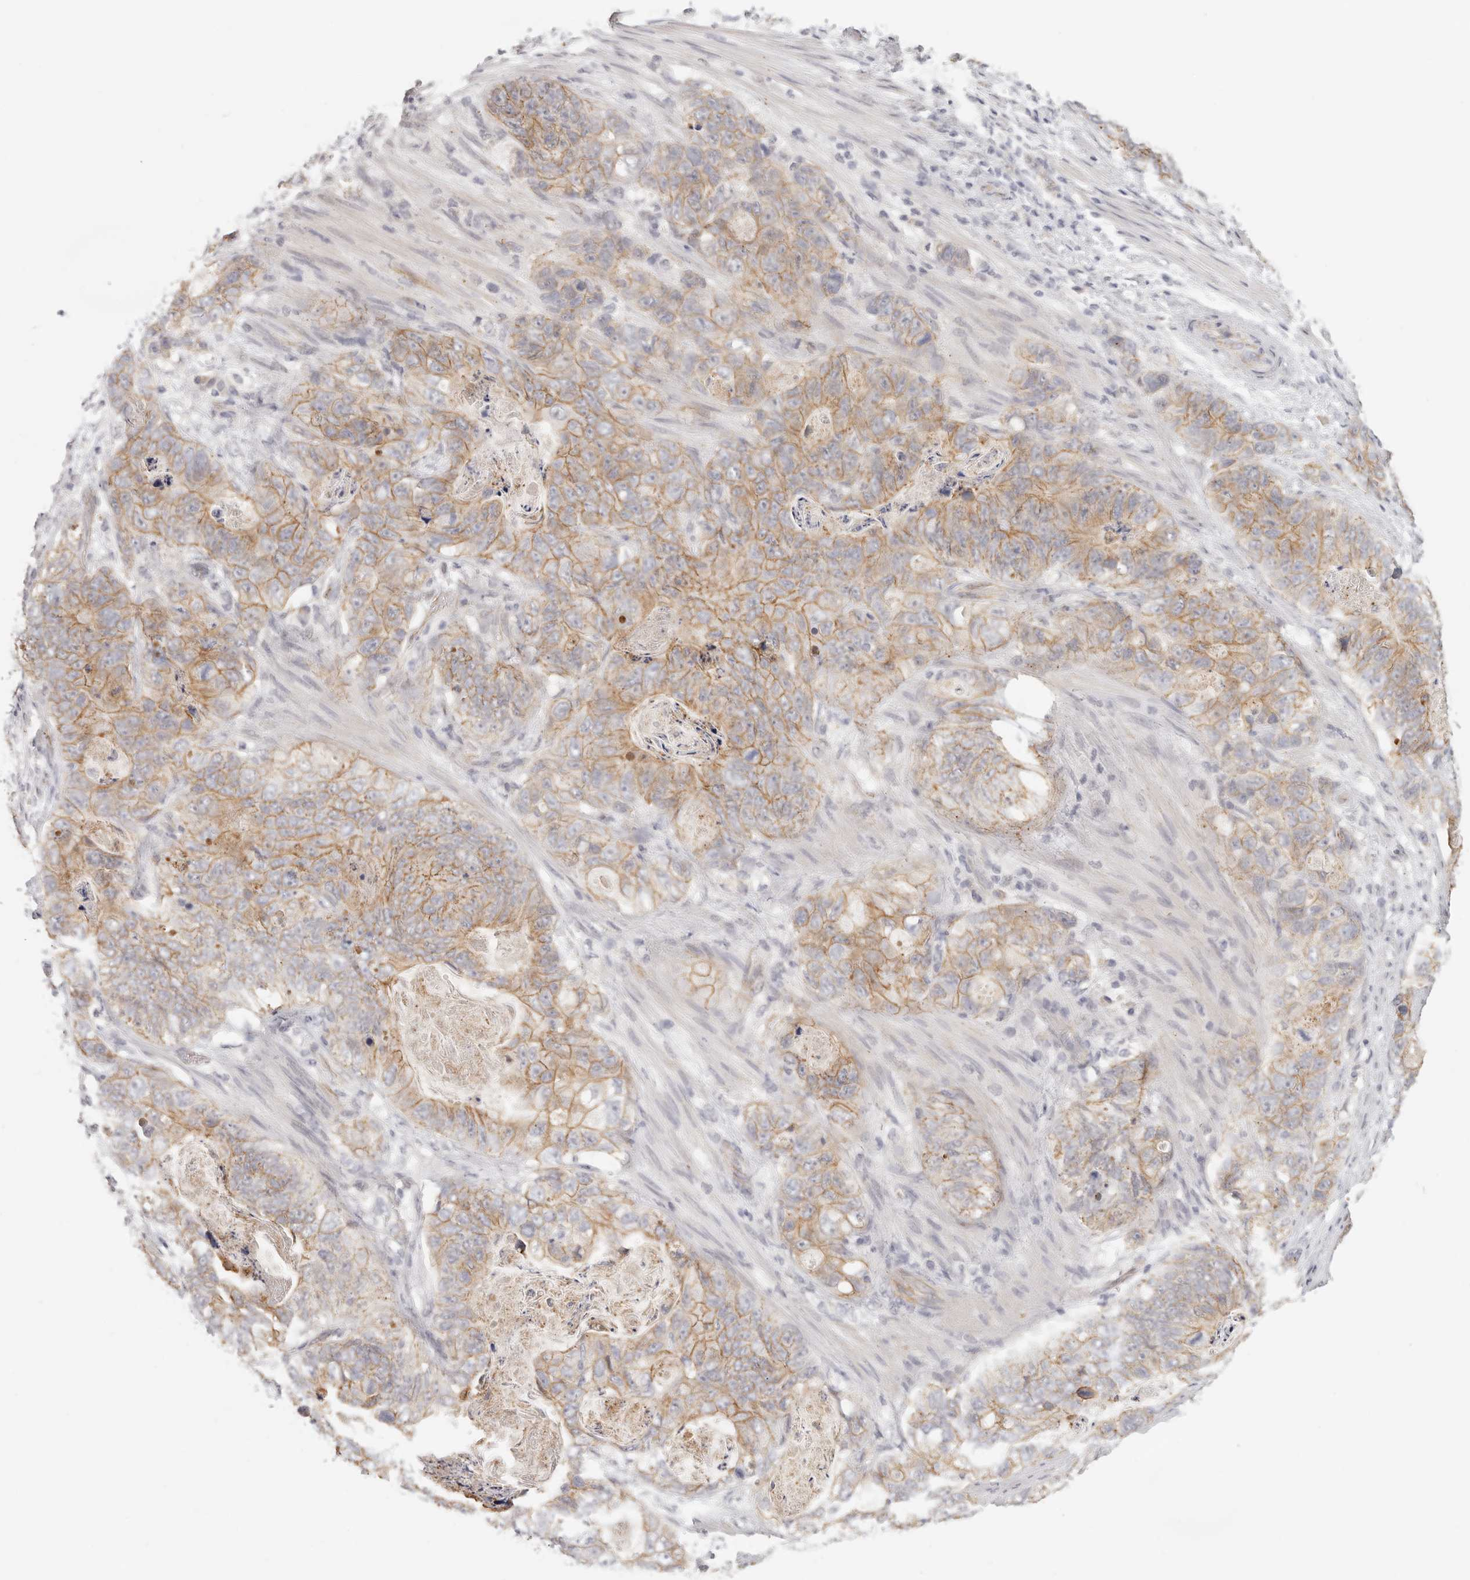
{"staining": {"intensity": "moderate", "quantity": ">75%", "location": "cytoplasmic/membranous"}, "tissue": "stomach cancer", "cell_type": "Tumor cells", "image_type": "cancer", "snomed": [{"axis": "morphology", "description": "Normal tissue, NOS"}, {"axis": "morphology", "description": "Adenocarcinoma, NOS"}, {"axis": "topography", "description": "Stomach"}], "caption": "IHC micrograph of neoplastic tissue: stomach adenocarcinoma stained using IHC demonstrates medium levels of moderate protein expression localized specifically in the cytoplasmic/membranous of tumor cells, appearing as a cytoplasmic/membranous brown color.", "gene": "ANXA9", "patient": {"sex": "female", "age": 89}}